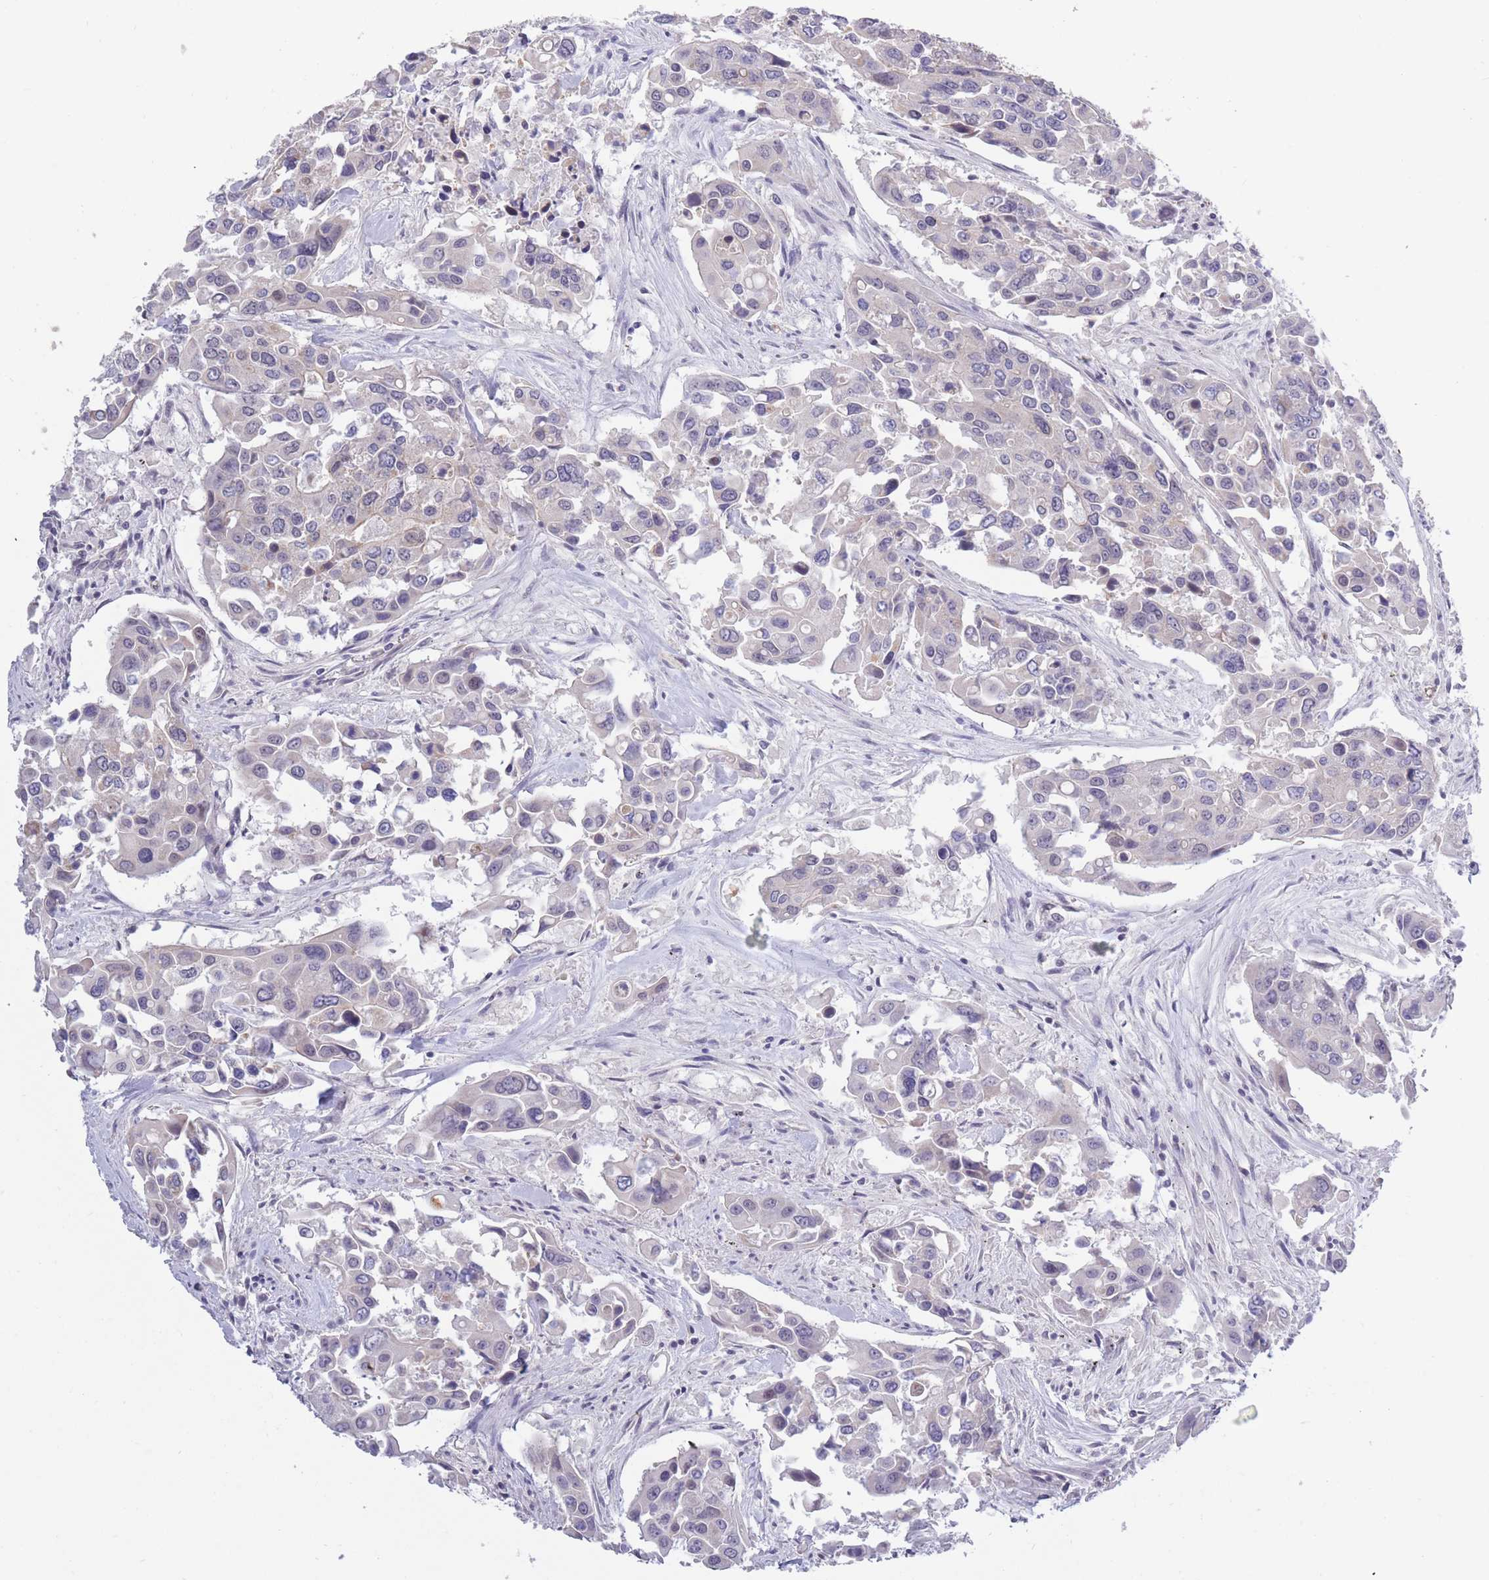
{"staining": {"intensity": "negative", "quantity": "none", "location": "none"}, "tissue": "colorectal cancer", "cell_type": "Tumor cells", "image_type": "cancer", "snomed": [{"axis": "morphology", "description": "Adenocarcinoma, NOS"}, {"axis": "topography", "description": "Colon"}], "caption": "The IHC photomicrograph has no significant positivity in tumor cells of colorectal cancer tissue.", "gene": "C19orf25", "patient": {"sex": "male", "age": 77}}